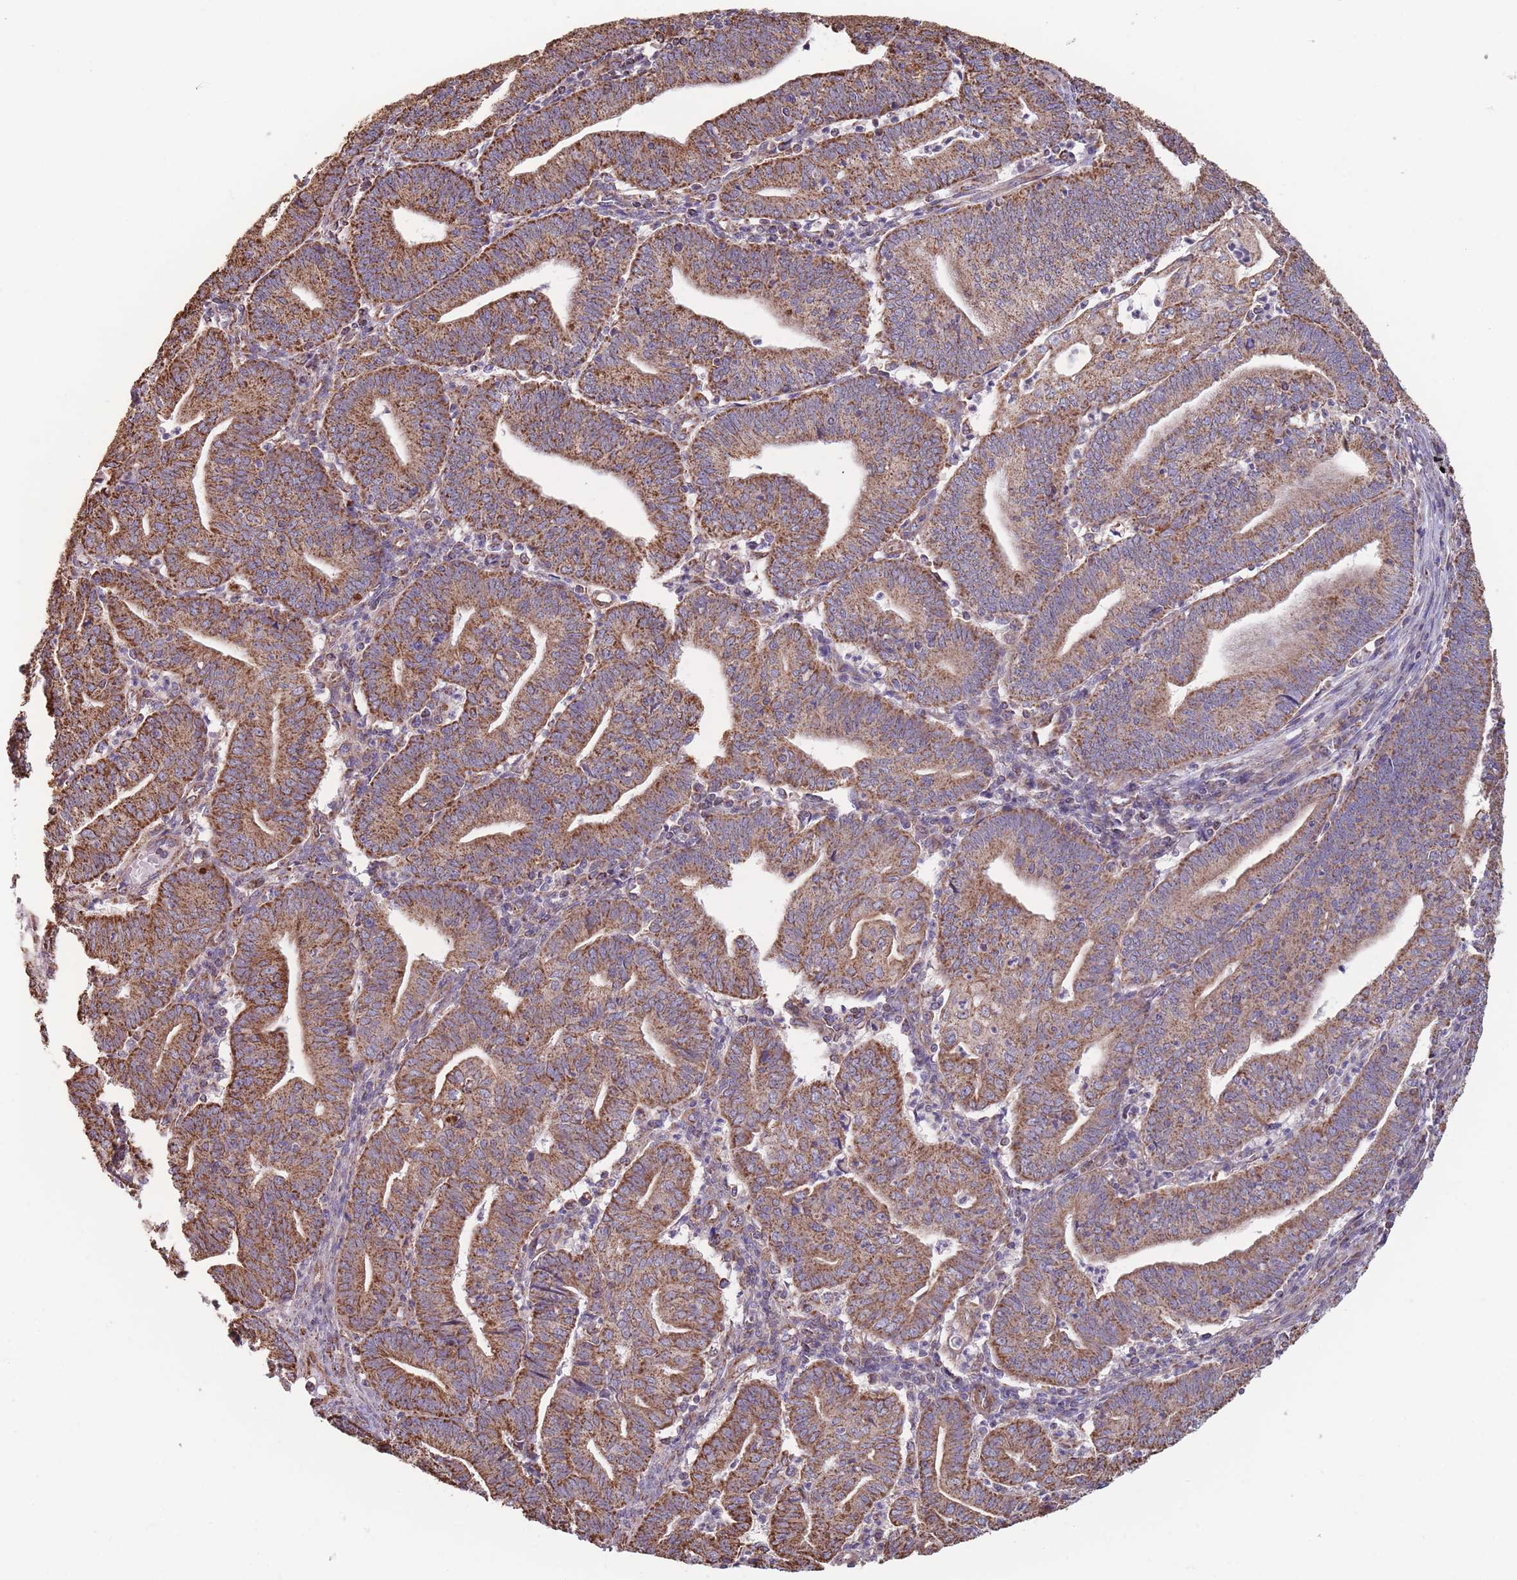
{"staining": {"intensity": "strong", "quantity": ">75%", "location": "cytoplasmic/membranous"}, "tissue": "endometrial cancer", "cell_type": "Tumor cells", "image_type": "cancer", "snomed": [{"axis": "morphology", "description": "Adenocarcinoma, NOS"}, {"axis": "topography", "description": "Endometrium"}], "caption": "Immunohistochemistry (DAB (3,3'-diaminobenzidine)) staining of endometrial cancer (adenocarcinoma) shows strong cytoplasmic/membranous protein staining in about >75% of tumor cells. (Stains: DAB in brown, nuclei in blue, Microscopy: brightfield microscopy at high magnification).", "gene": "KIF16B", "patient": {"sex": "female", "age": 60}}